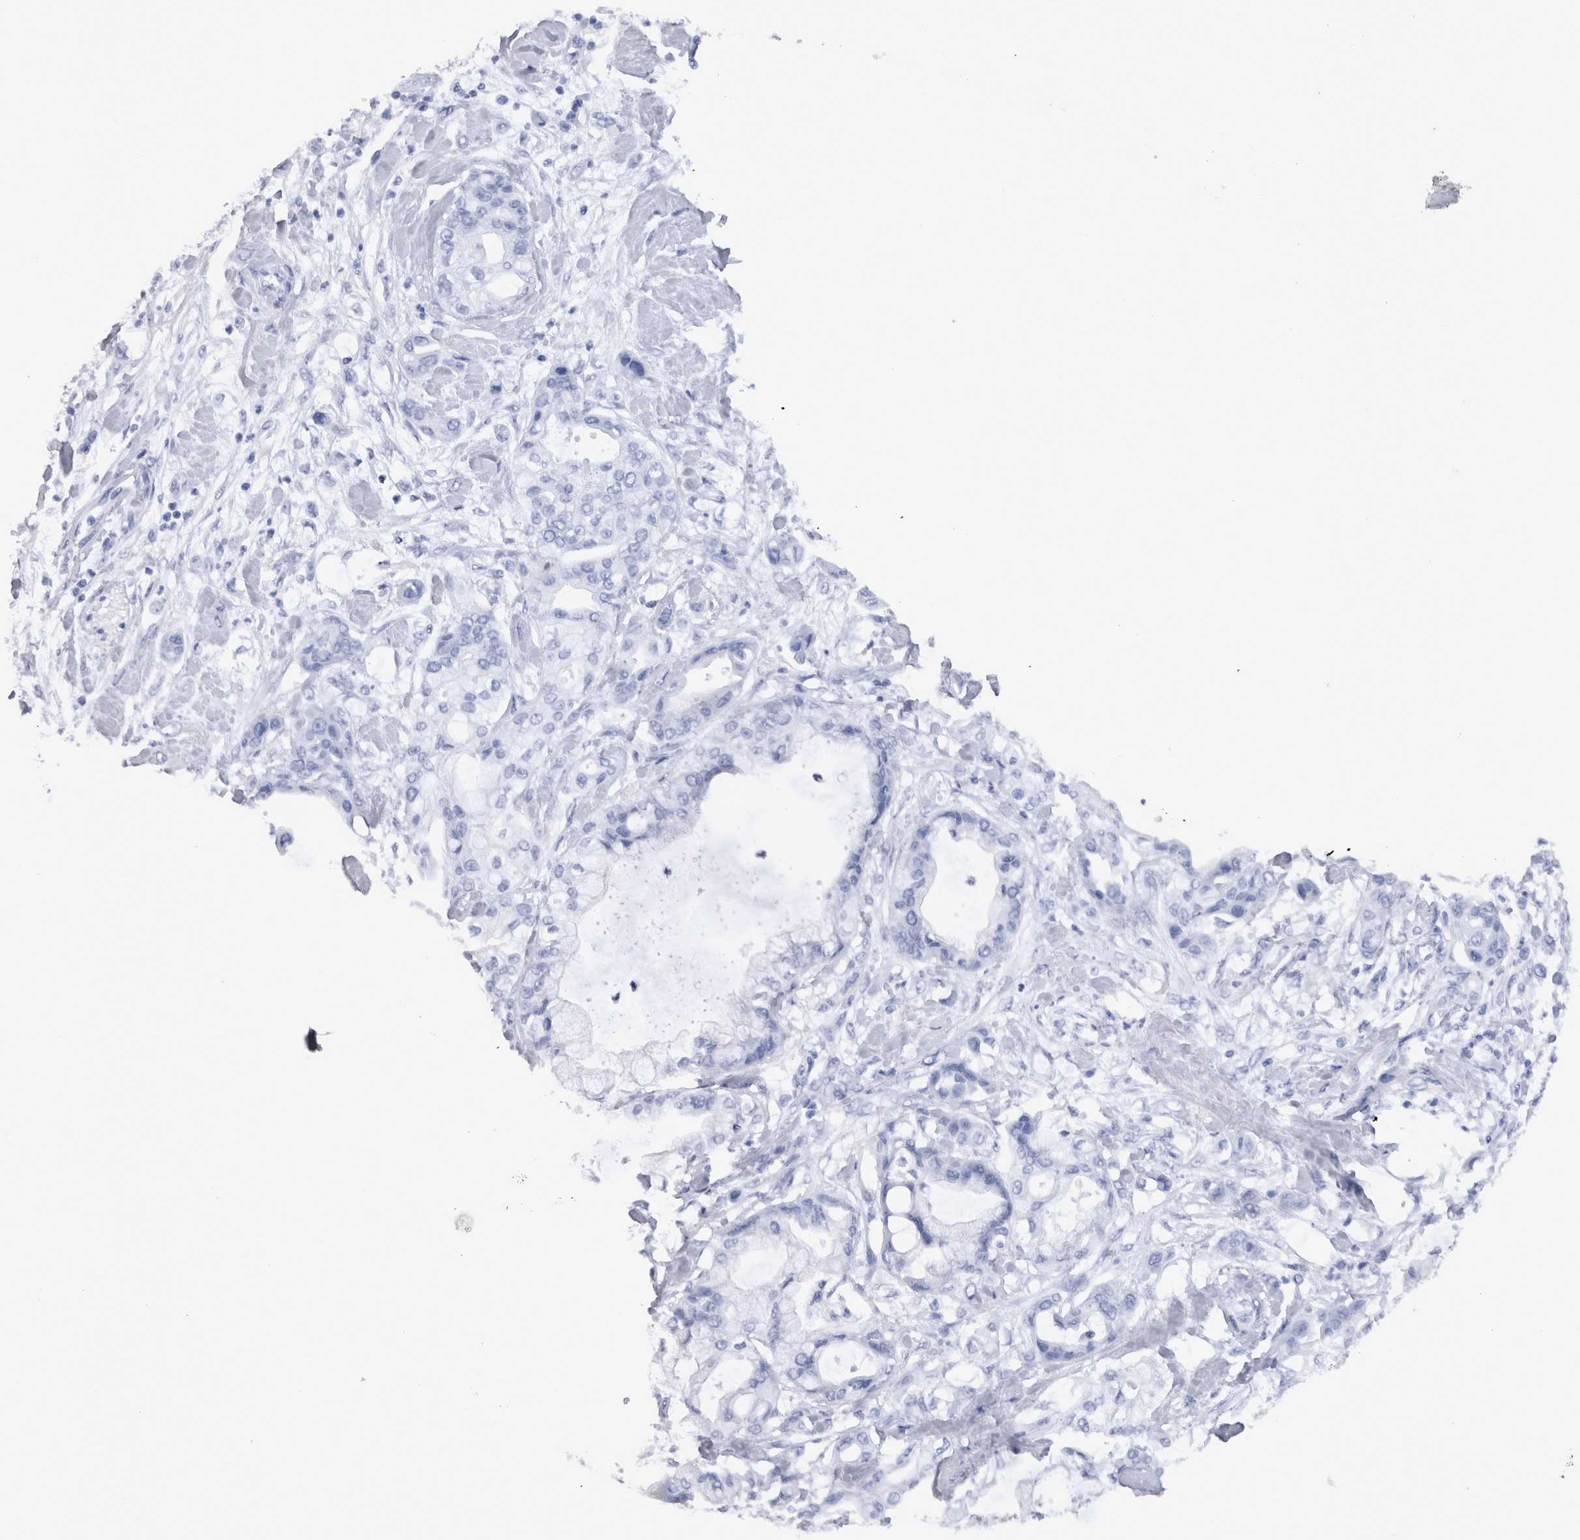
{"staining": {"intensity": "negative", "quantity": "none", "location": "none"}, "tissue": "pancreatic cancer", "cell_type": "Tumor cells", "image_type": "cancer", "snomed": [{"axis": "morphology", "description": "Adenocarcinoma, NOS"}, {"axis": "morphology", "description": "Adenocarcinoma, metastatic, NOS"}, {"axis": "topography", "description": "Lymph node"}, {"axis": "topography", "description": "Pancreas"}, {"axis": "topography", "description": "Duodenum"}], "caption": "Immunohistochemistry (IHC) histopathology image of neoplastic tissue: human pancreatic cancer (metastatic adenocarcinoma) stained with DAB reveals no significant protein expression in tumor cells.", "gene": "IL17RC", "patient": {"sex": "female", "age": 64}}